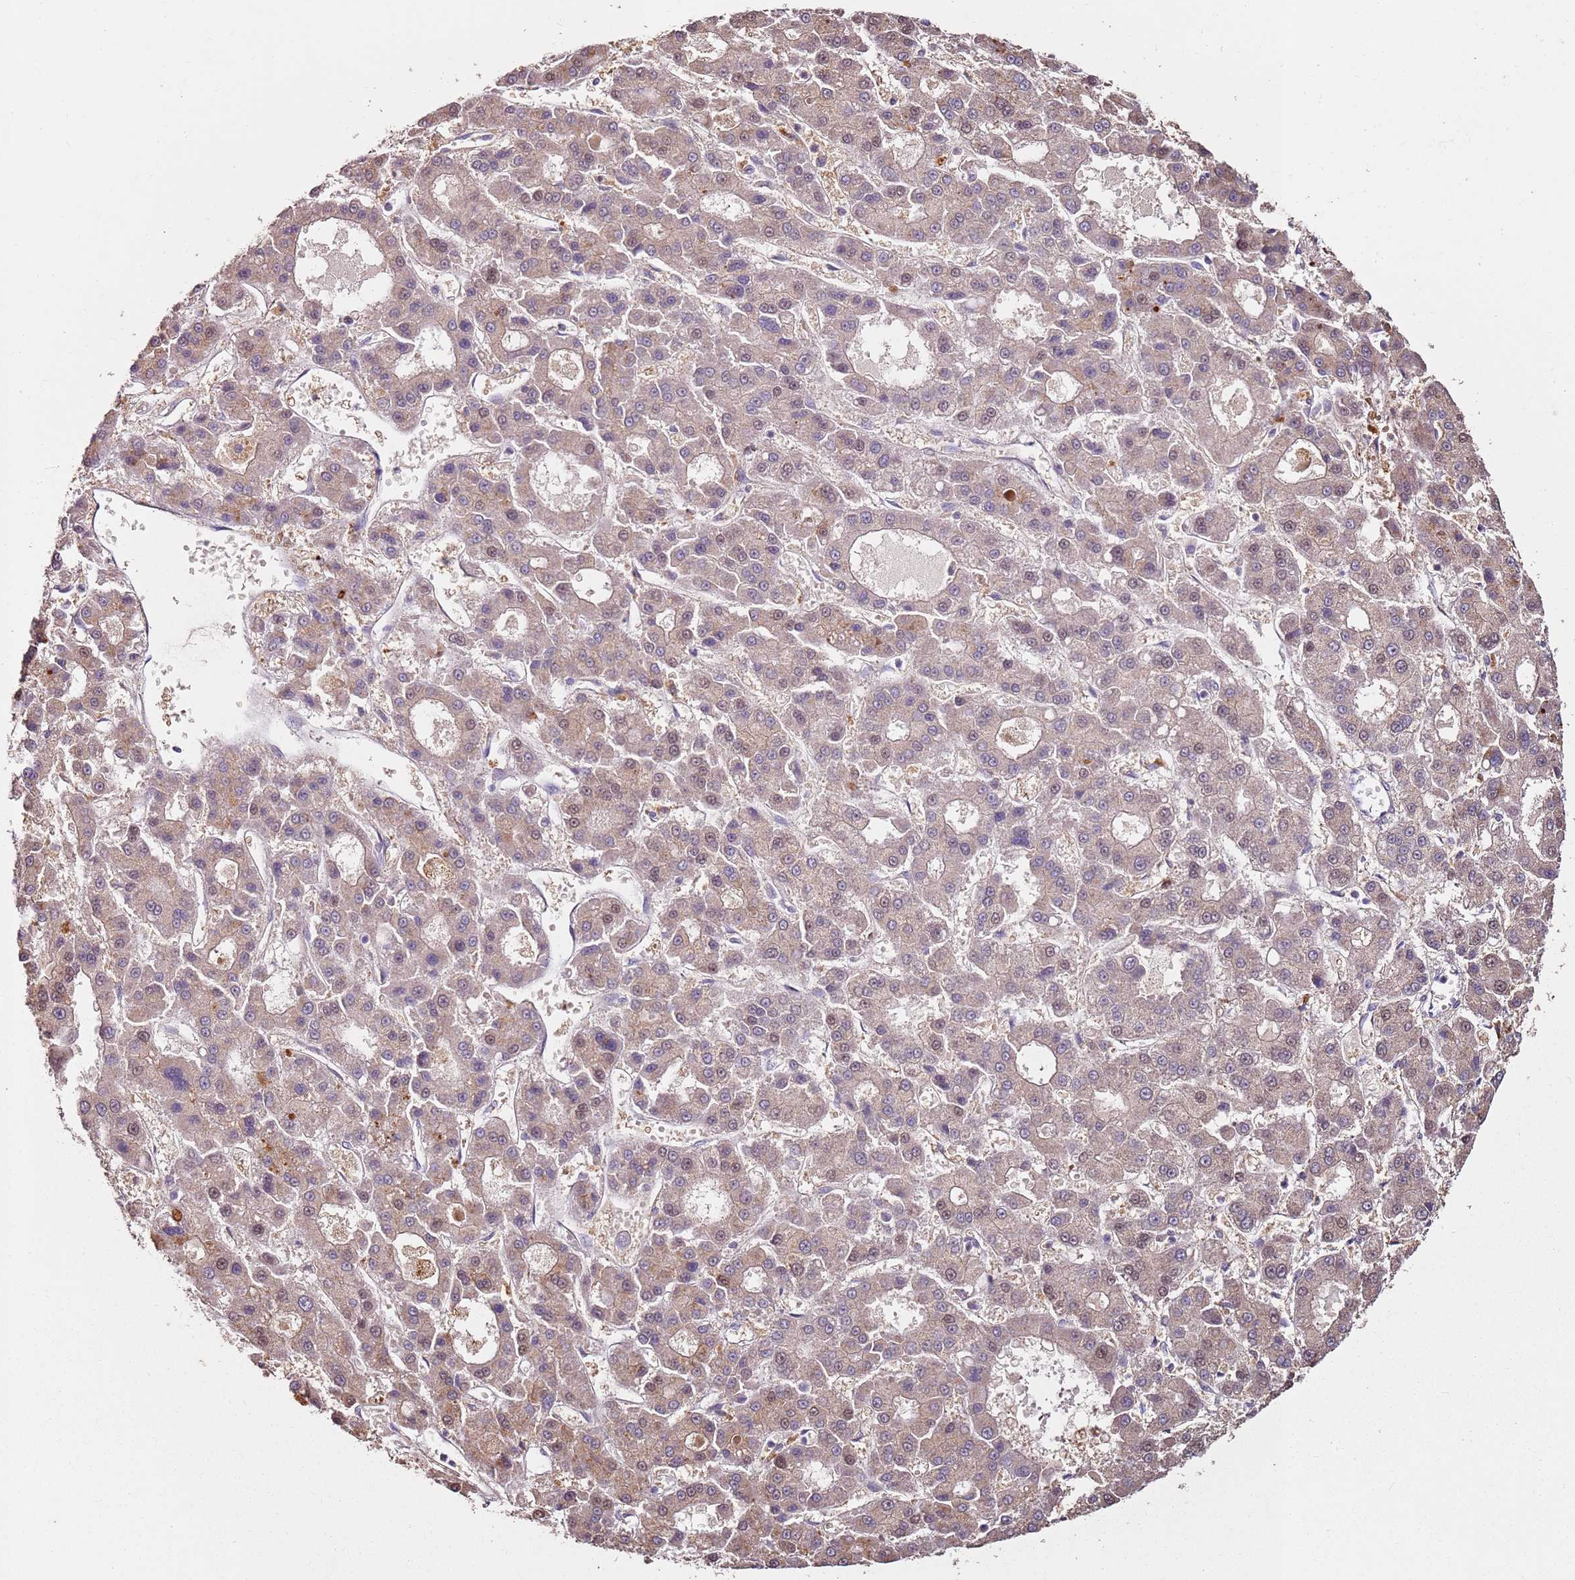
{"staining": {"intensity": "weak", "quantity": "25%-75%", "location": "cytoplasmic/membranous,nuclear"}, "tissue": "liver cancer", "cell_type": "Tumor cells", "image_type": "cancer", "snomed": [{"axis": "morphology", "description": "Carcinoma, Hepatocellular, NOS"}, {"axis": "topography", "description": "Liver"}], "caption": "Liver hepatocellular carcinoma stained with a brown dye reveals weak cytoplasmic/membranous and nuclear positive staining in about 25%-75% of tumor cells.", "gene": "MDH1", "patient": {"sex": "male", "age": 70}}